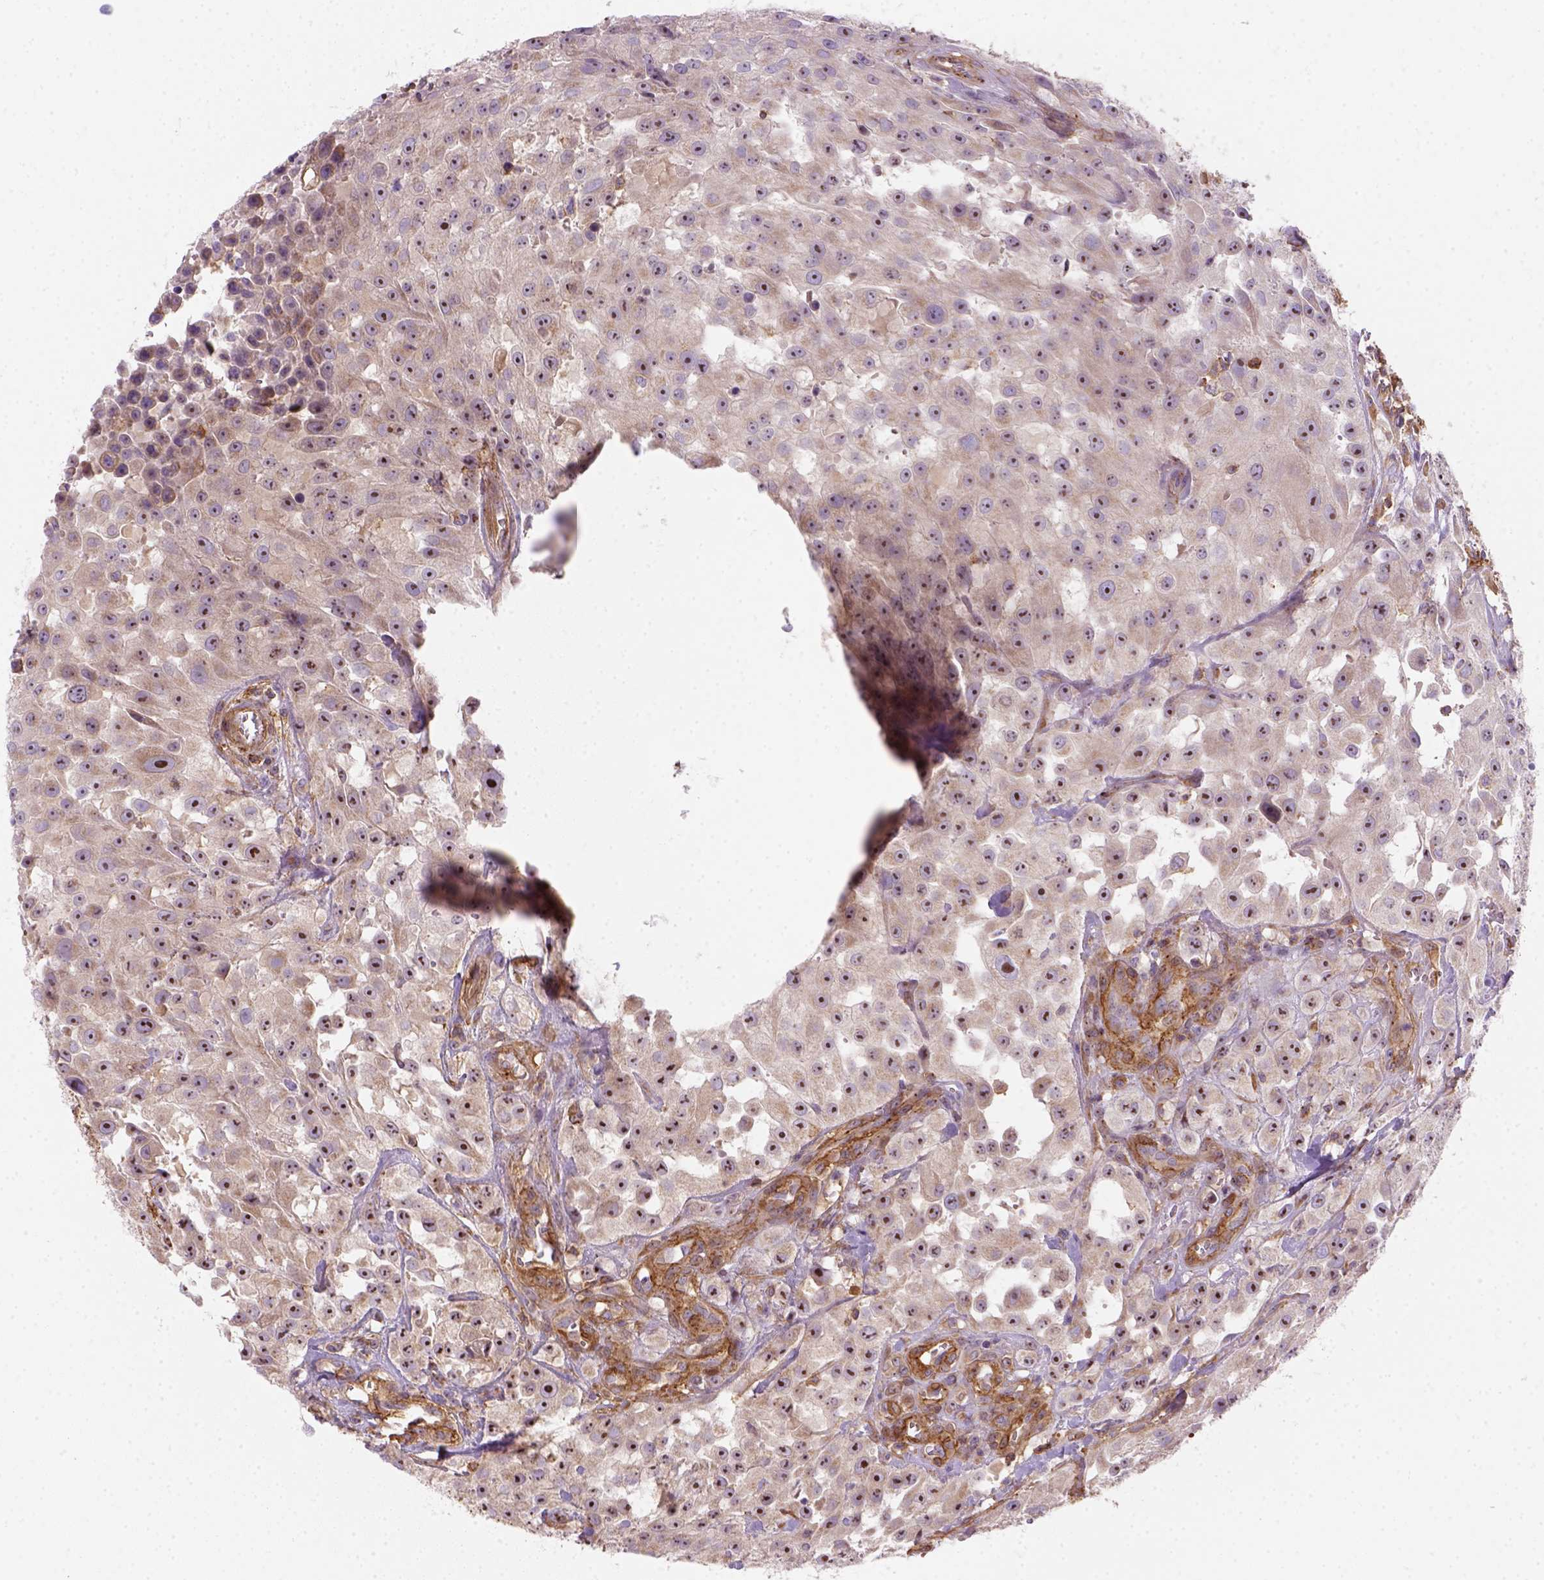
{"staining": {"intensity": "moderate", "quantity": ">75%", "location": "cytoplasmic/membranous,nuclear"}, "tissue": "urothelial cancer", "cell_type": "Tumor cells", "image_type": "cancer", "snomed": [{"axis": "morphology", "description": "Urothelial carcinoma, High grade"}, {"axis": "topography", "description": "Urinary bladder"}], "caption": "Protein expression analysis of urothelial cancer exhibits moderate cytoplasmic/membranous and nuclear positivity in approximately >75% of tumor cells. Using DAB (brown) and hematoxylin (blue) stains, captured at high magnification using brightfield microscopy.", "gene": "GPRC5D", "patient": {"sex": "male", "age": 79}}